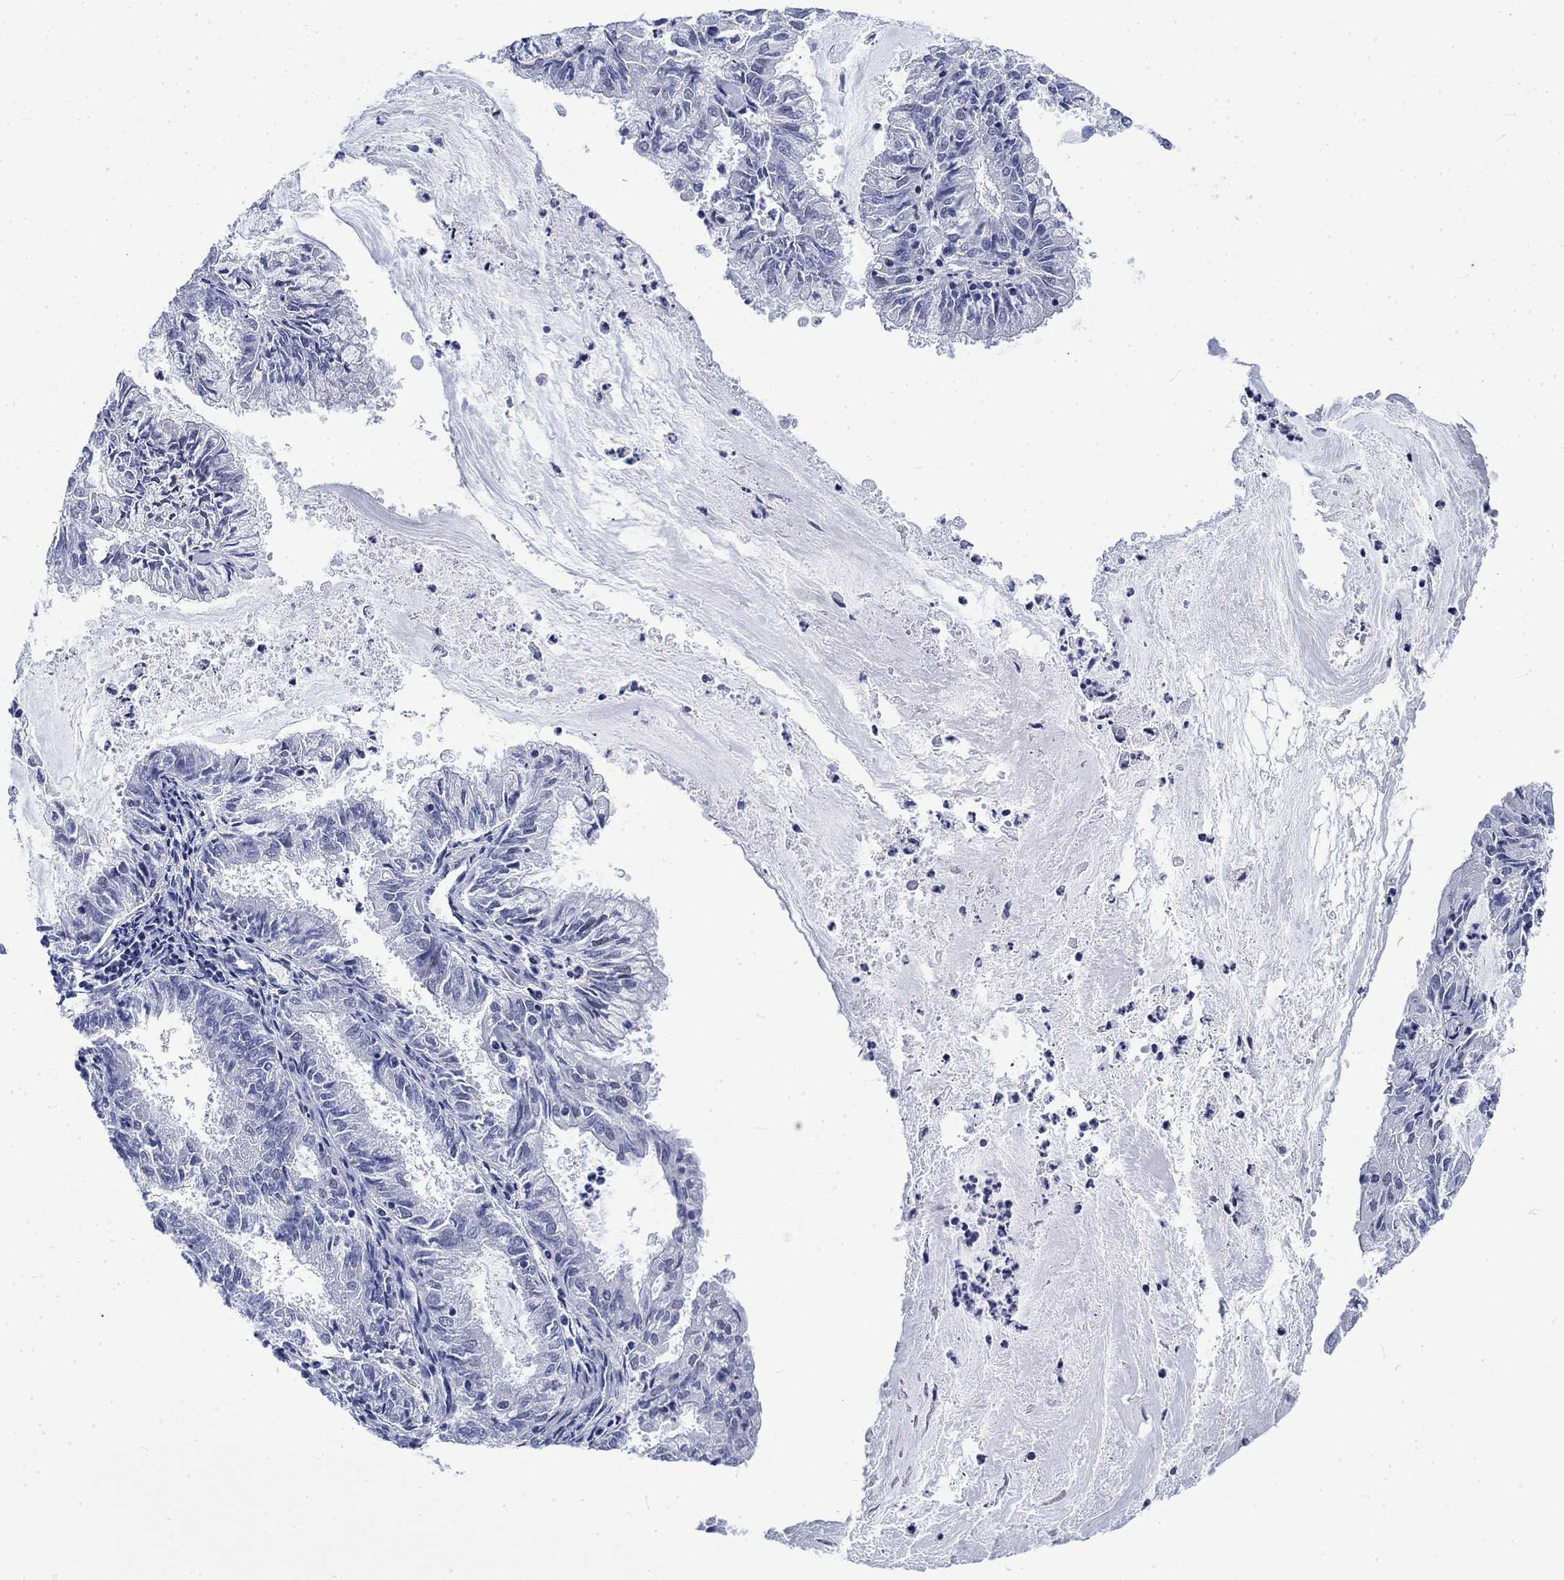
{"staining": {"intensity": "negative", "quantity": "none", "location": "none"}, "tissue": "endometrial cancer", "cell_type": "Tumor cells", "image_type": "cancer", "snomed": [{"axis": "morphology", "description": "Adenocarcinoma, NOS"}, {"axis": "topography", "description": "Endometrium"}], "caption": "DAB (3,3'-diaminobenzidine) immunohistochemical staining of adenocarcinoma (endometrial) exhibits no significant positivity in tumor cells.", "gene": "KRT76", "patient": {"sex": "female", "age": 57}}